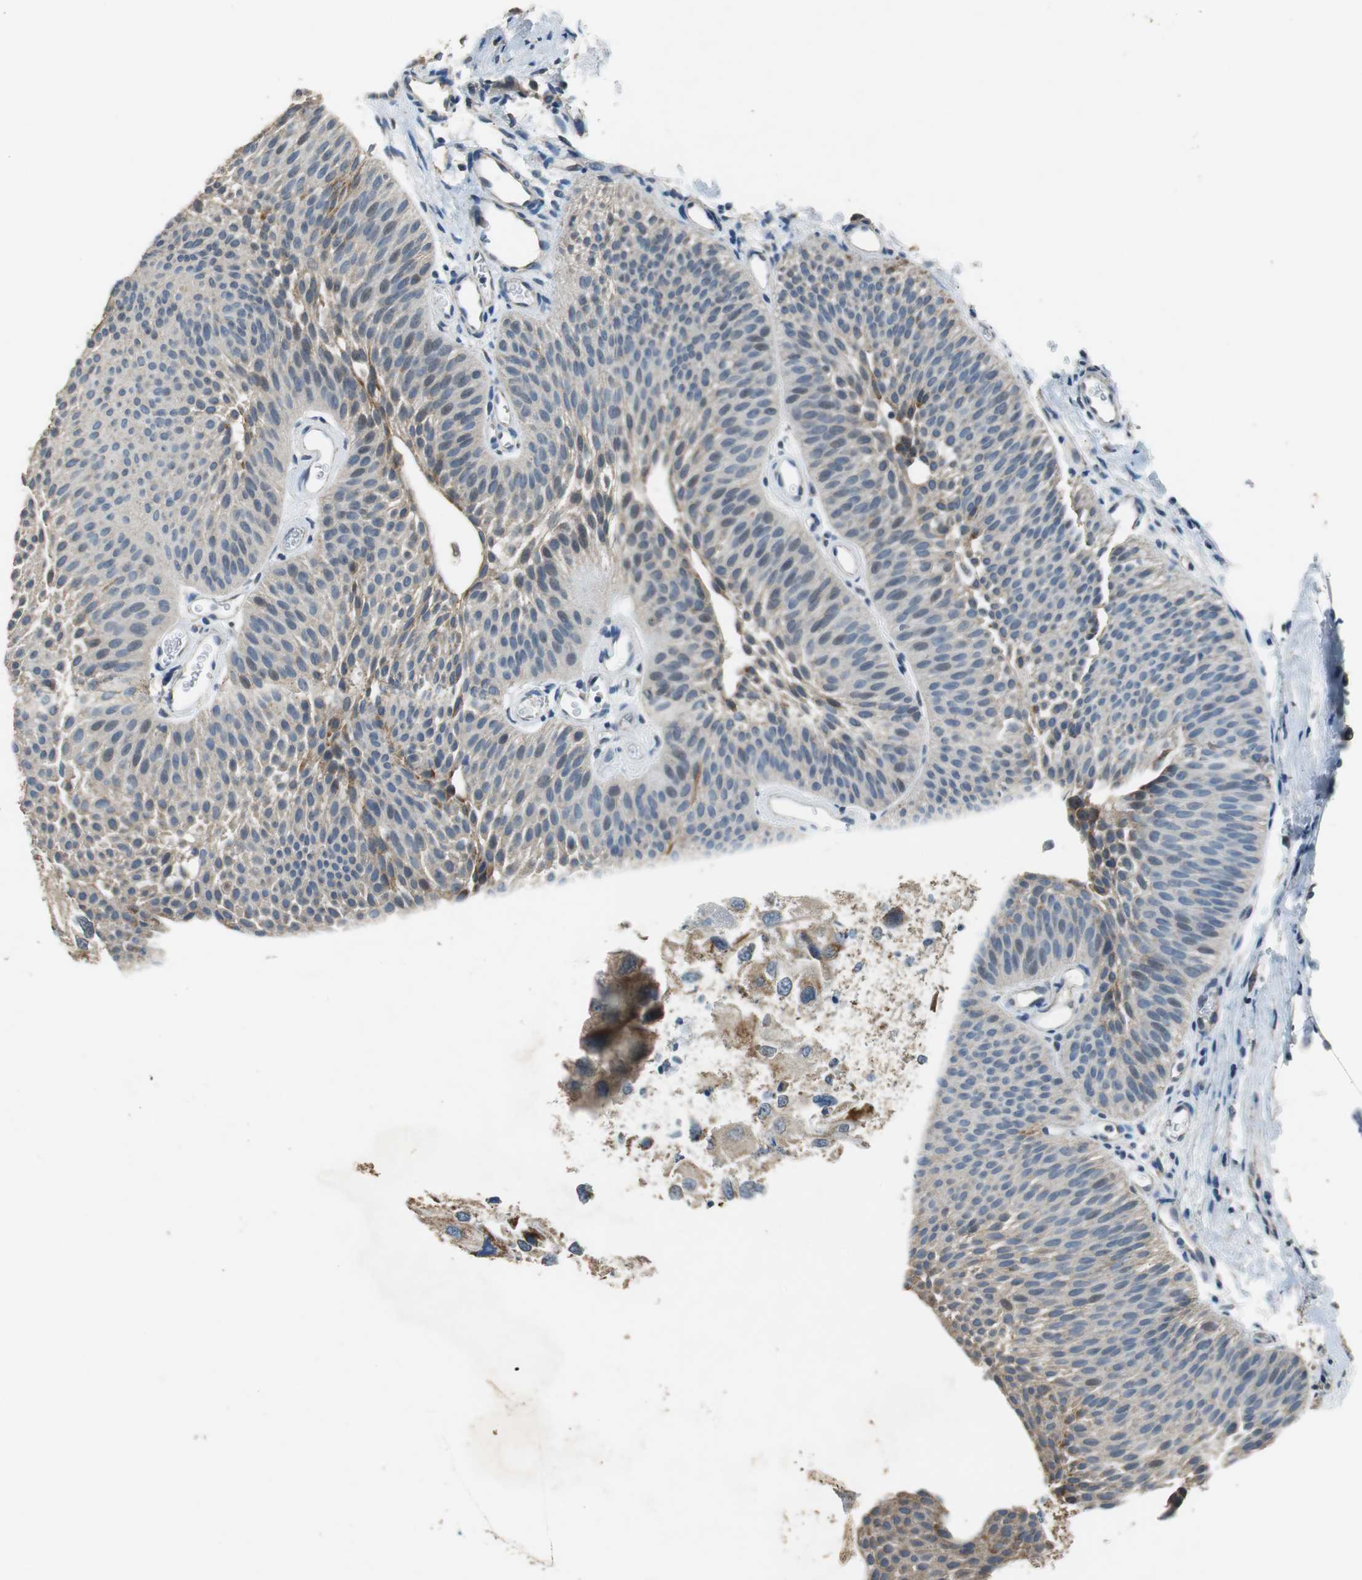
{"staining": {"intensity": "moderate", "quantity": ">75%", "location": "cytoplasmic/membranous,nuclear"}, "tissue": "urothelial cancer", "cell_type": "Tumor cells", "image_type": "cancer", "snomed": [{"axis": "morphology", "description": "Urothelial carcinoma, Low grade"}, {"axis": "topography", "description": "Urinary bladder"}], "caption": "The immunohistochemical stain highlights moderate cytoplasmic/membranous and nuclear positivity in tumor cells of urothelial cancer tissue.", "gene": "ALDH4A1", "patient": {"sex": "female", "age": 60}}